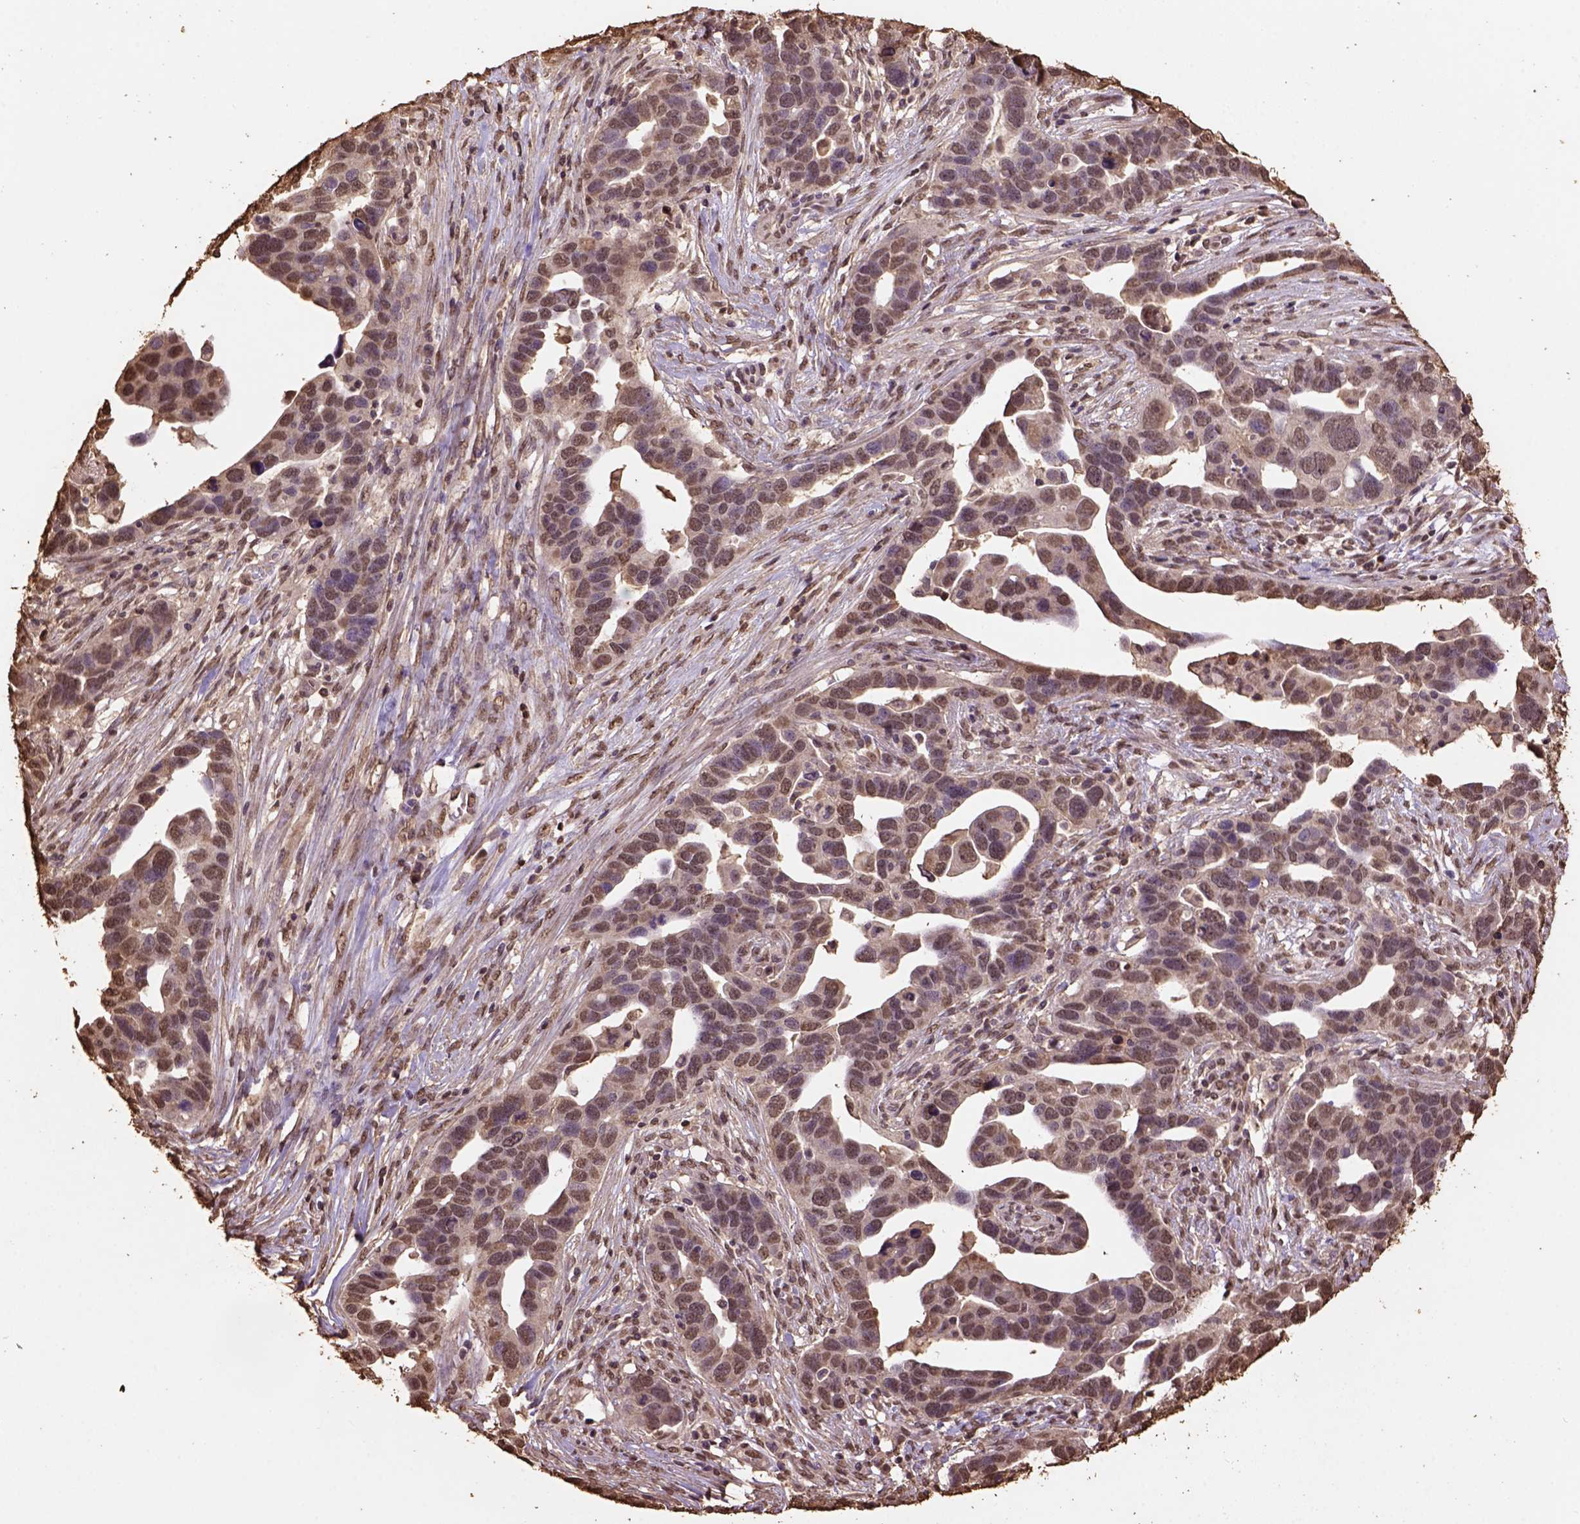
{"staining": {"intensity": "moderate", "quantity": ">75%", "location": "cytoplasmic/membranous"}, "tissue": "ovarian cancer", "cell_type": "Tumor cells", "image_type": "cancer", "snomed": [{"axis": "morphology", "description": "Cystadenocarcinoma, serous, NOS"}, {"axis": "topography", "description": "Ovary"}], "caption": "Tumor cells display medium levels of moderate cytoplasmic/membranous positivity in about >75% of cells in human serous cystadenocarcinoma (ovarian).", "gene": "CSTF2T", "patient": {"sex": "female", "age": 54}}